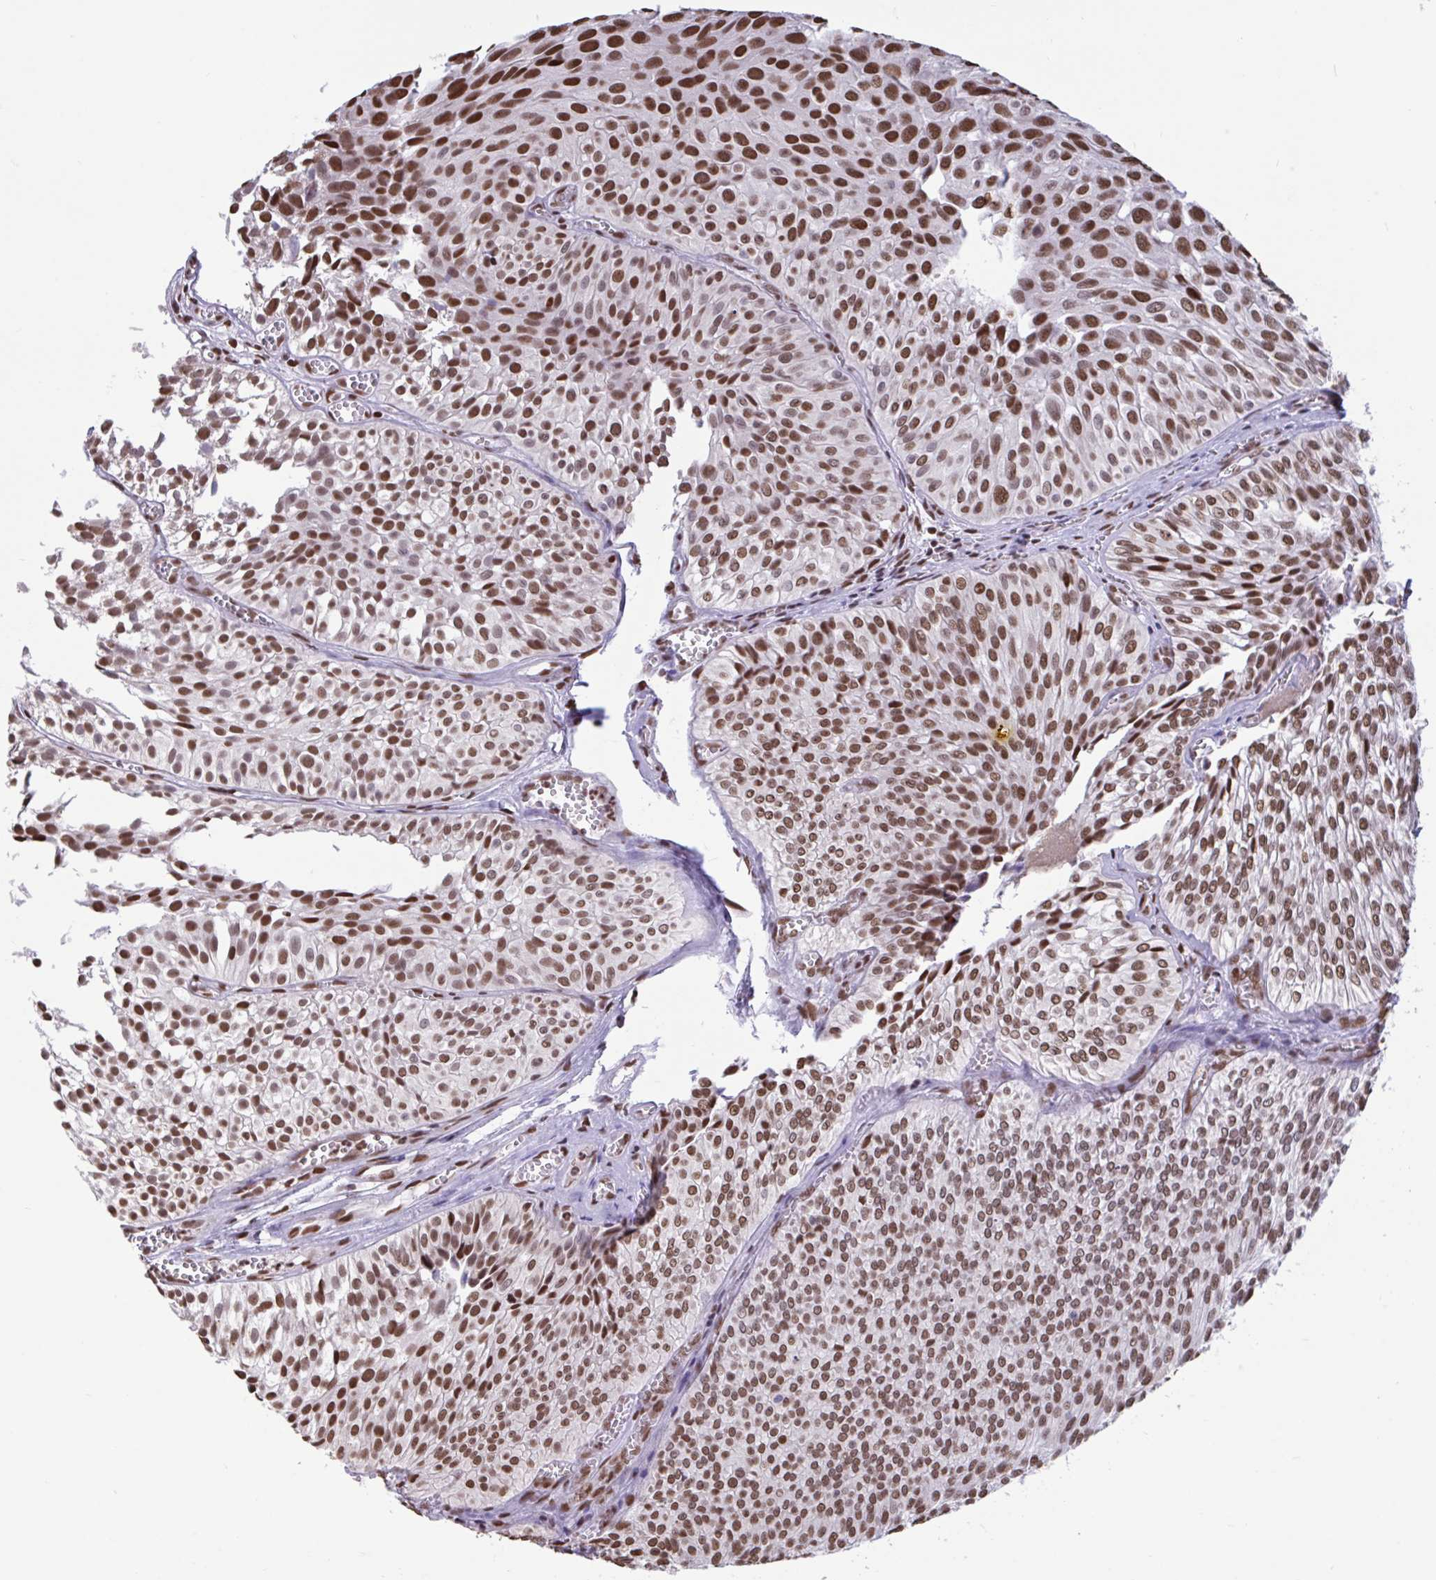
{"staining": {"intensity": "strong", "quantity": ">75%", "location": "nuclear"}, "tissue": "urothelial cancer", "cell_type": "Tumor cells", "image_type": "cancer", "snomed": [{"axis": "morphology", "description": "Urothelial carcinoma, Low grade"}, {"axis": "topography", "description": "Urinary bladder"}], "caption": "The micrograph reveals a brown stain indicating the presence of a protein in the nuclear of tumor cells in urothelial carcinoma (low-grade).", "gene": "HNRNPDL", "patient": {"sex": "male", "age": 91}}